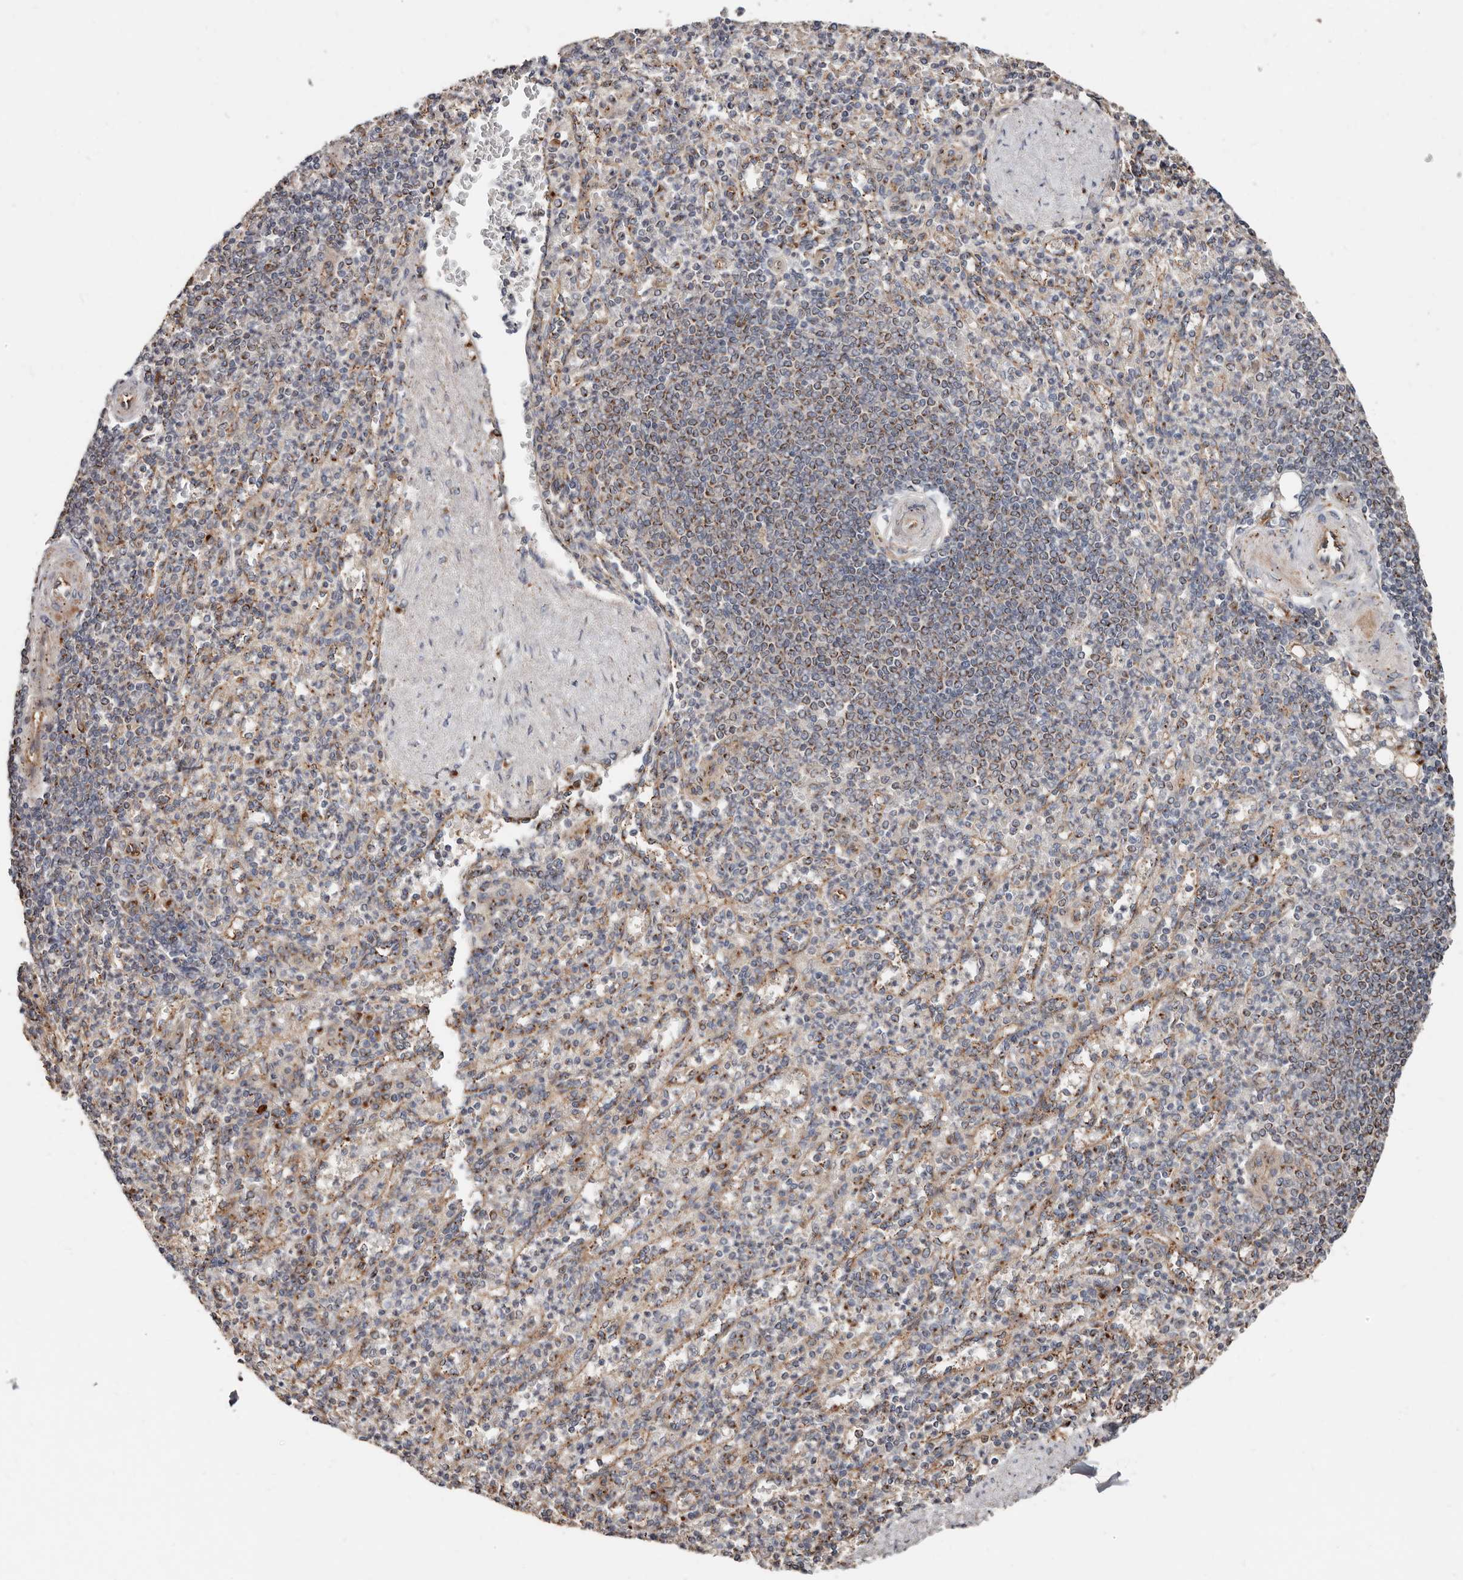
{"staining": {"intensity": "moderate", "quantity": "<25%", "location": "cytoplasmic/membranous"}, "tissue": "spleen", "cell_type": "Cells in red pulp", "image_type": "normal", "snomed": [{"axis": "morphology", "description": "Normal tissue, NOS"}, {"axis": "topography", "description": "Spleen"}], "caption": "About <25% of cells in red pulp in normal spleen demonstrate moderate cytoplasmic/membranous protein positivity as visualized by brown immunohistochemical staining.", "gene": "COG1", "patient": {"sex": "female", "age": 74}}